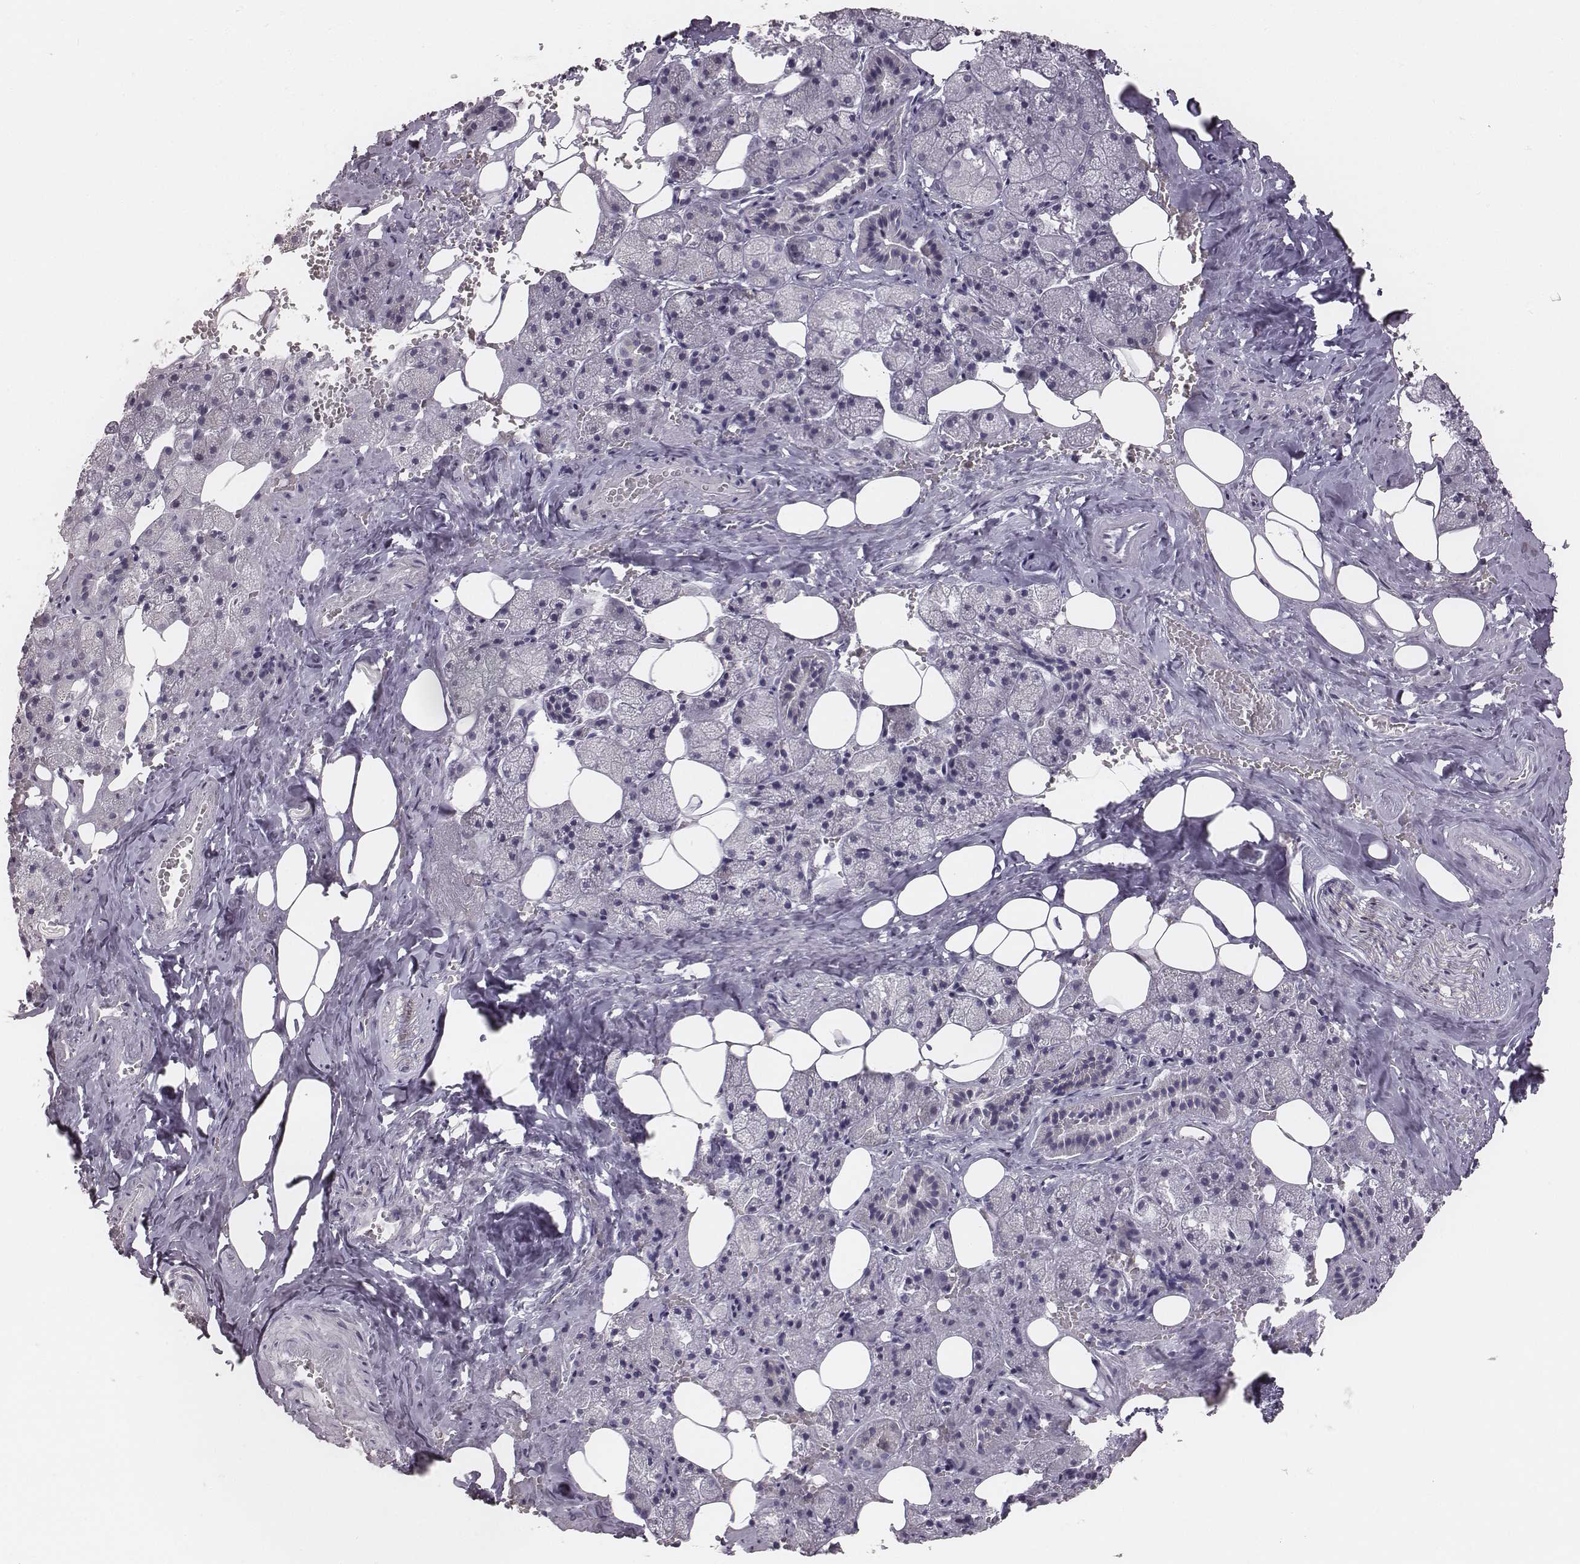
{"staining": {"intensity": "negative", "quantity": "none", "location": "none"}, "tissue": "salivary gland", "cell_type": "Glandular cells", "image_type": "normal", "snomed": [{"axis": "morphology", "description": "Normal tissue, NOS"}, {"axis": "topography", "description": "Salivary gland"}], "caption": "A micrograph of salivary gland stained for a protein reveals no brown staining in glandular cells. (Brightfield microscopy of DAB (3,3'-diaminobenzidine) immunohistochemistry at high magnification).", "gene": "KCNJ12", "patient": {"sex": "male", "age": 38}}